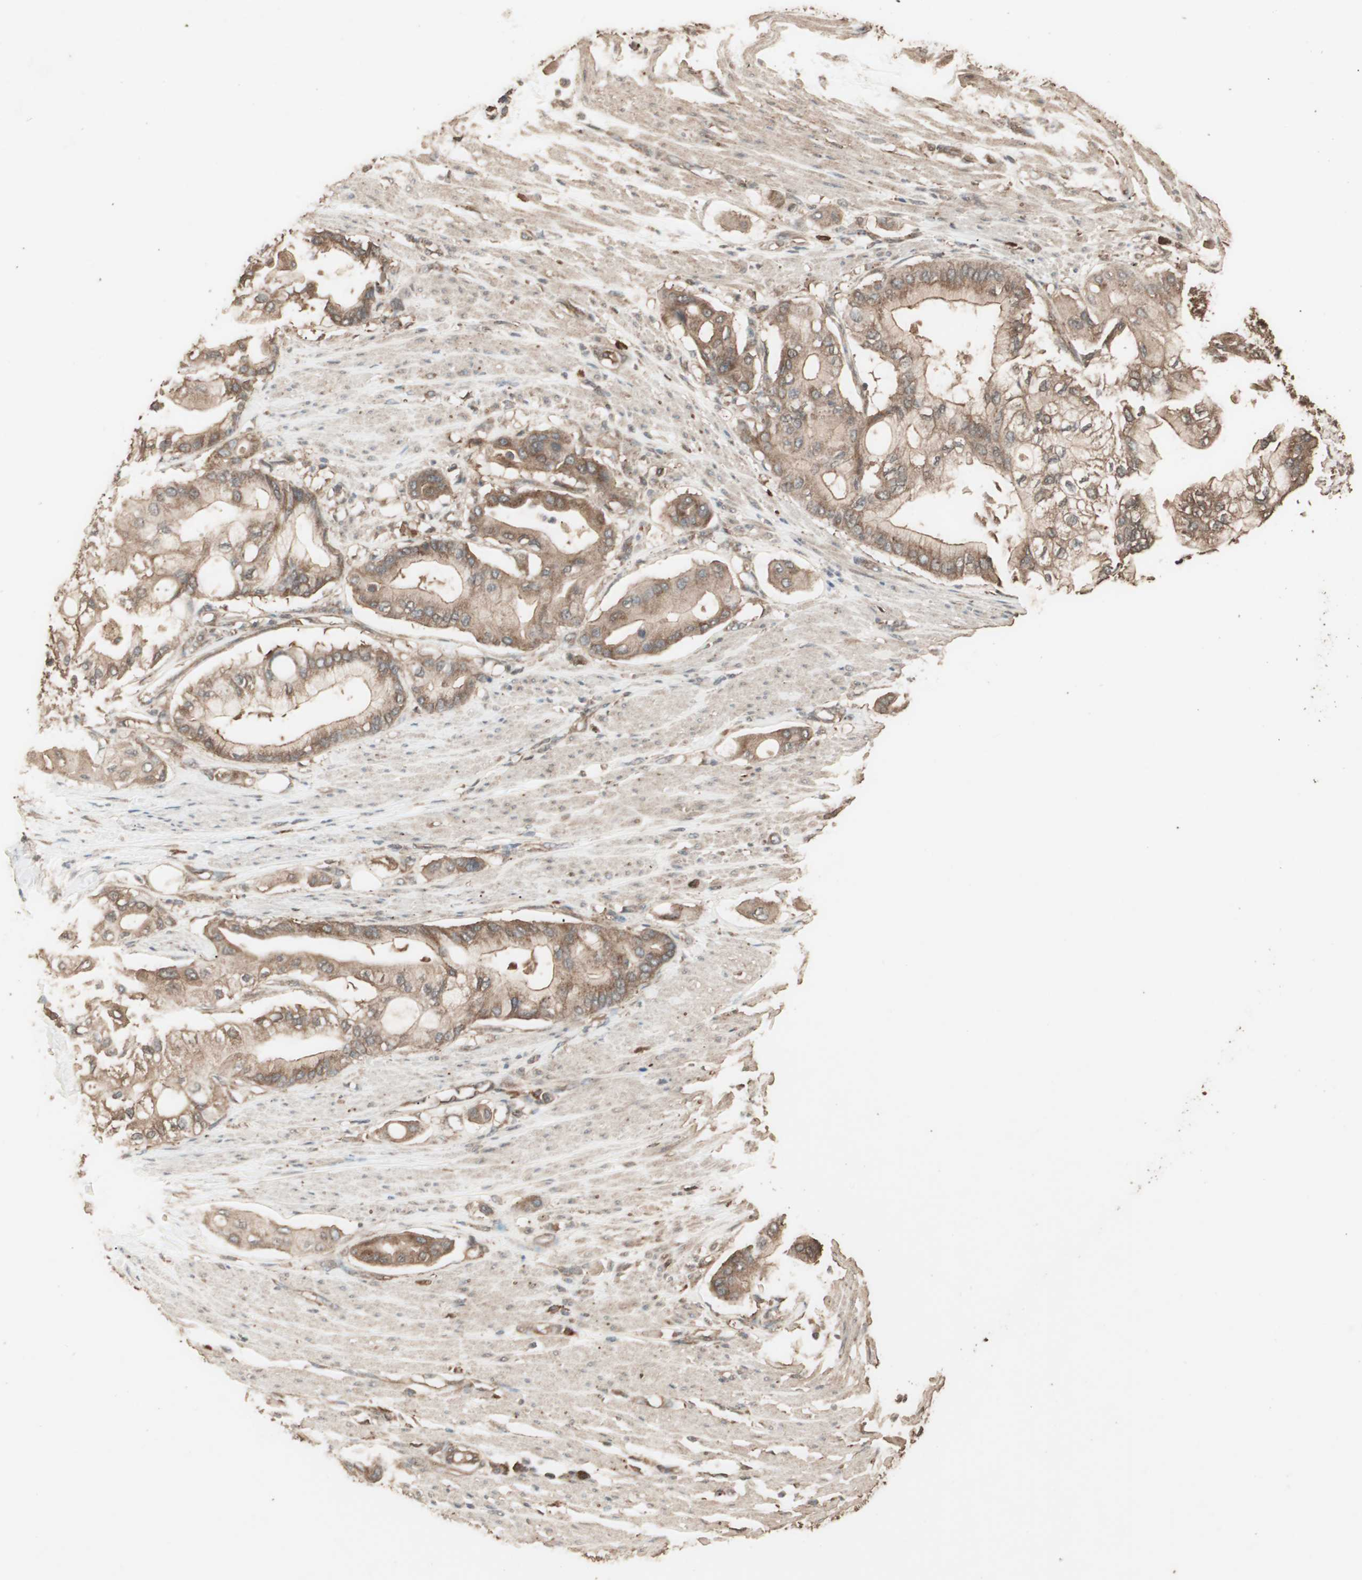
{"staining": {"intensity": "moderate", "quantity": ">75%", "location": "cytoplasmic/membranous"}, "tissue": "pancreatic cancer", "cell_type": "Tumor cells", "image_type": "cancer", "snomed": [{"axis": "morphology", "description": "Adenocarcinoma, NOS"}, {"axis": "morphology", "description": "Adenocarcinoma, metastatic, NOS"}, {"axis": "topography", "description": "Lymph node"}, {"axis": "topography", "description": "Pancreas"}, {"axis": "topography", "description": "Duodenum"}], "caption": "An image of adenocarcinoma (pancreatic) stained for a protein exhibits moderate cytoplasmic/membranous brown staining in tumor cells. The protein of interest is stained brown, and the nuclei are stained in blue (DAB IHC with brightfield microscopy, high magnification).", "gene": "CCN4", "patient": {"sex": "female", "age": 64}}